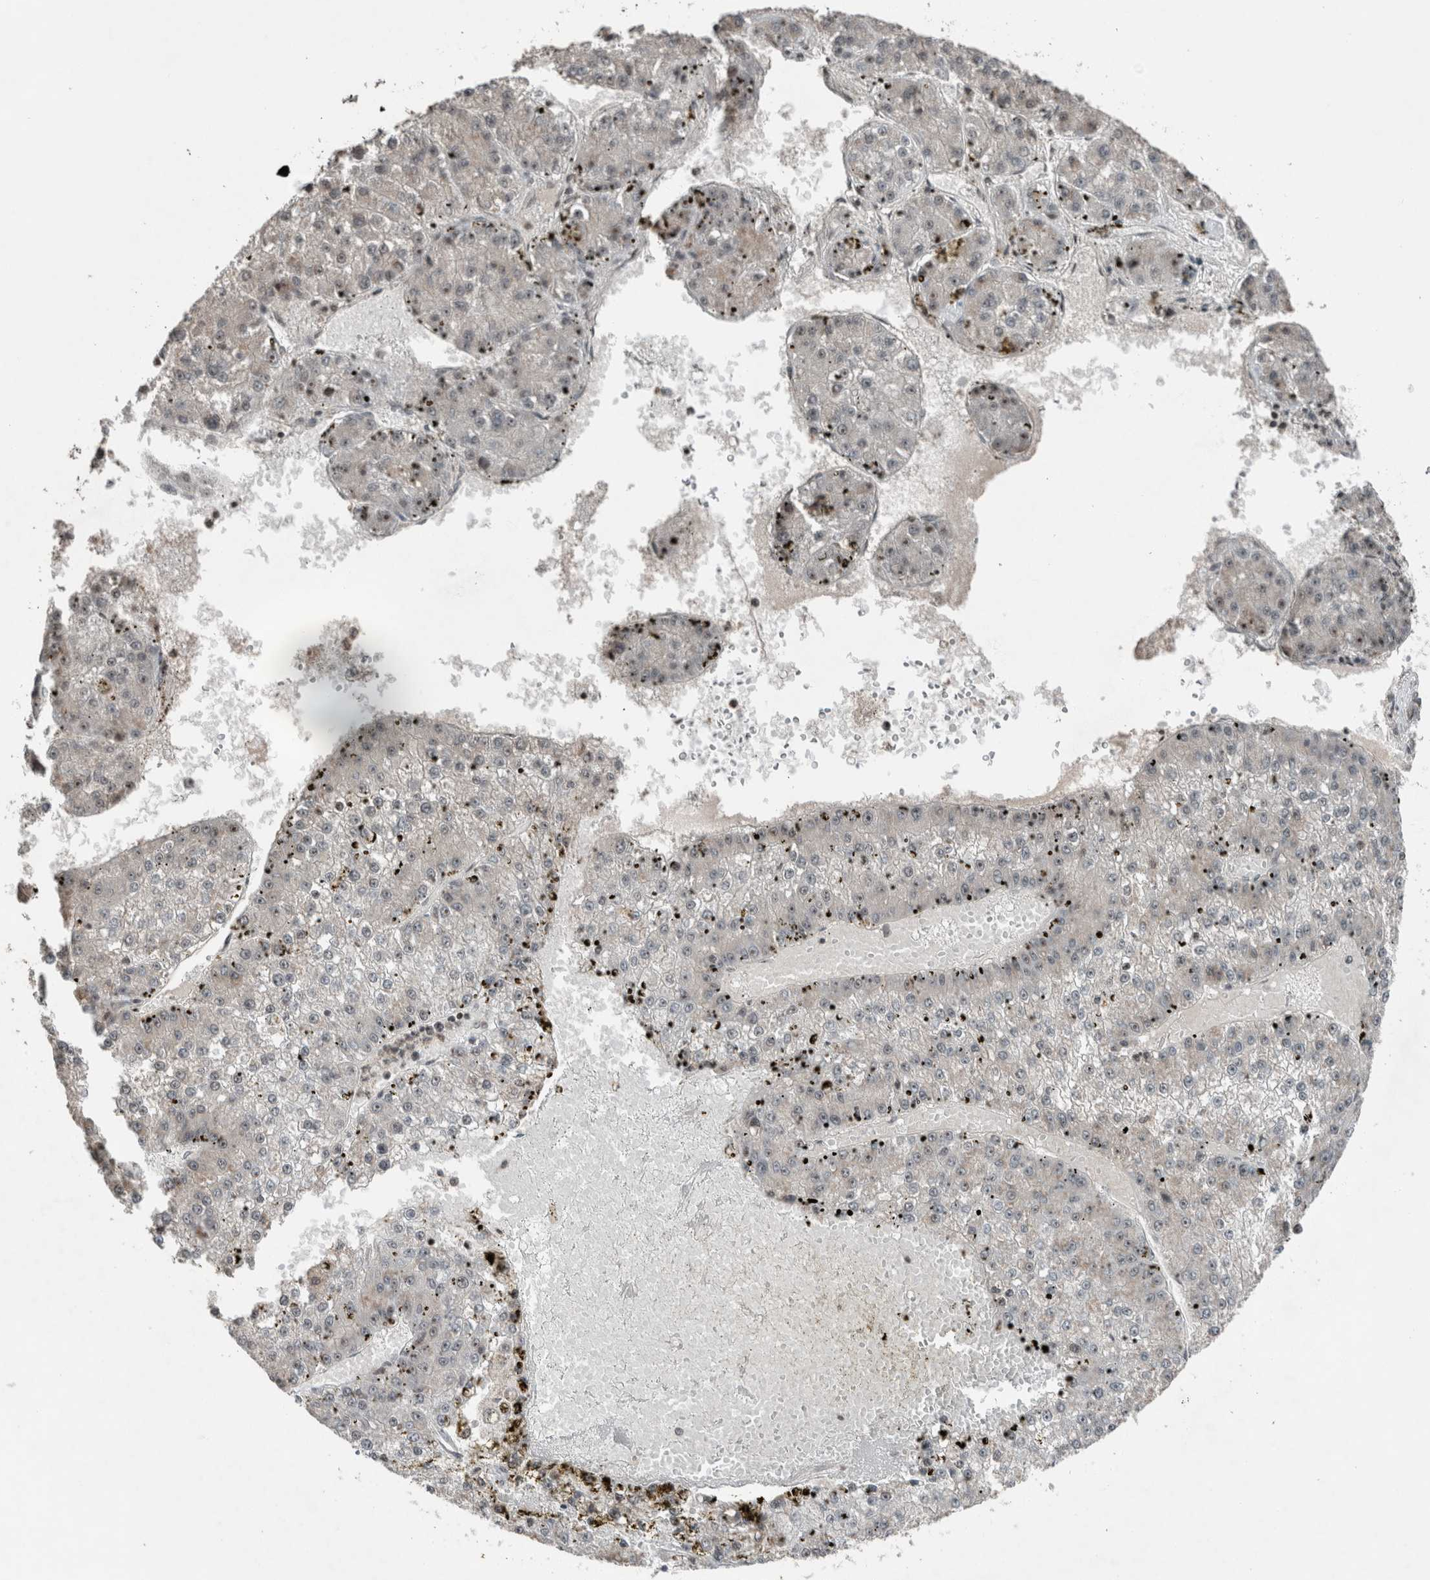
{"staining": {"intensity": "weak", "quantity": "<25%", "location": "cytoplasmic/membranous"}, "tissue": "liver cancer", "cell_type": "Tumor cells", "image_type": "cancer", "snomed": [{"axis": "morphology", "description": "Carcinoma, Hepatocellular, NOS"}, {"axis": "topography", "description": "Liver"}], "caption": "This is a photomicrograph of immunohistochemistry staining of liver hepatocellular carcinoma, which shows no positivity in tumor cells.", "gene": "RPF1", "patient": {"sex": "female", "age": 73}}